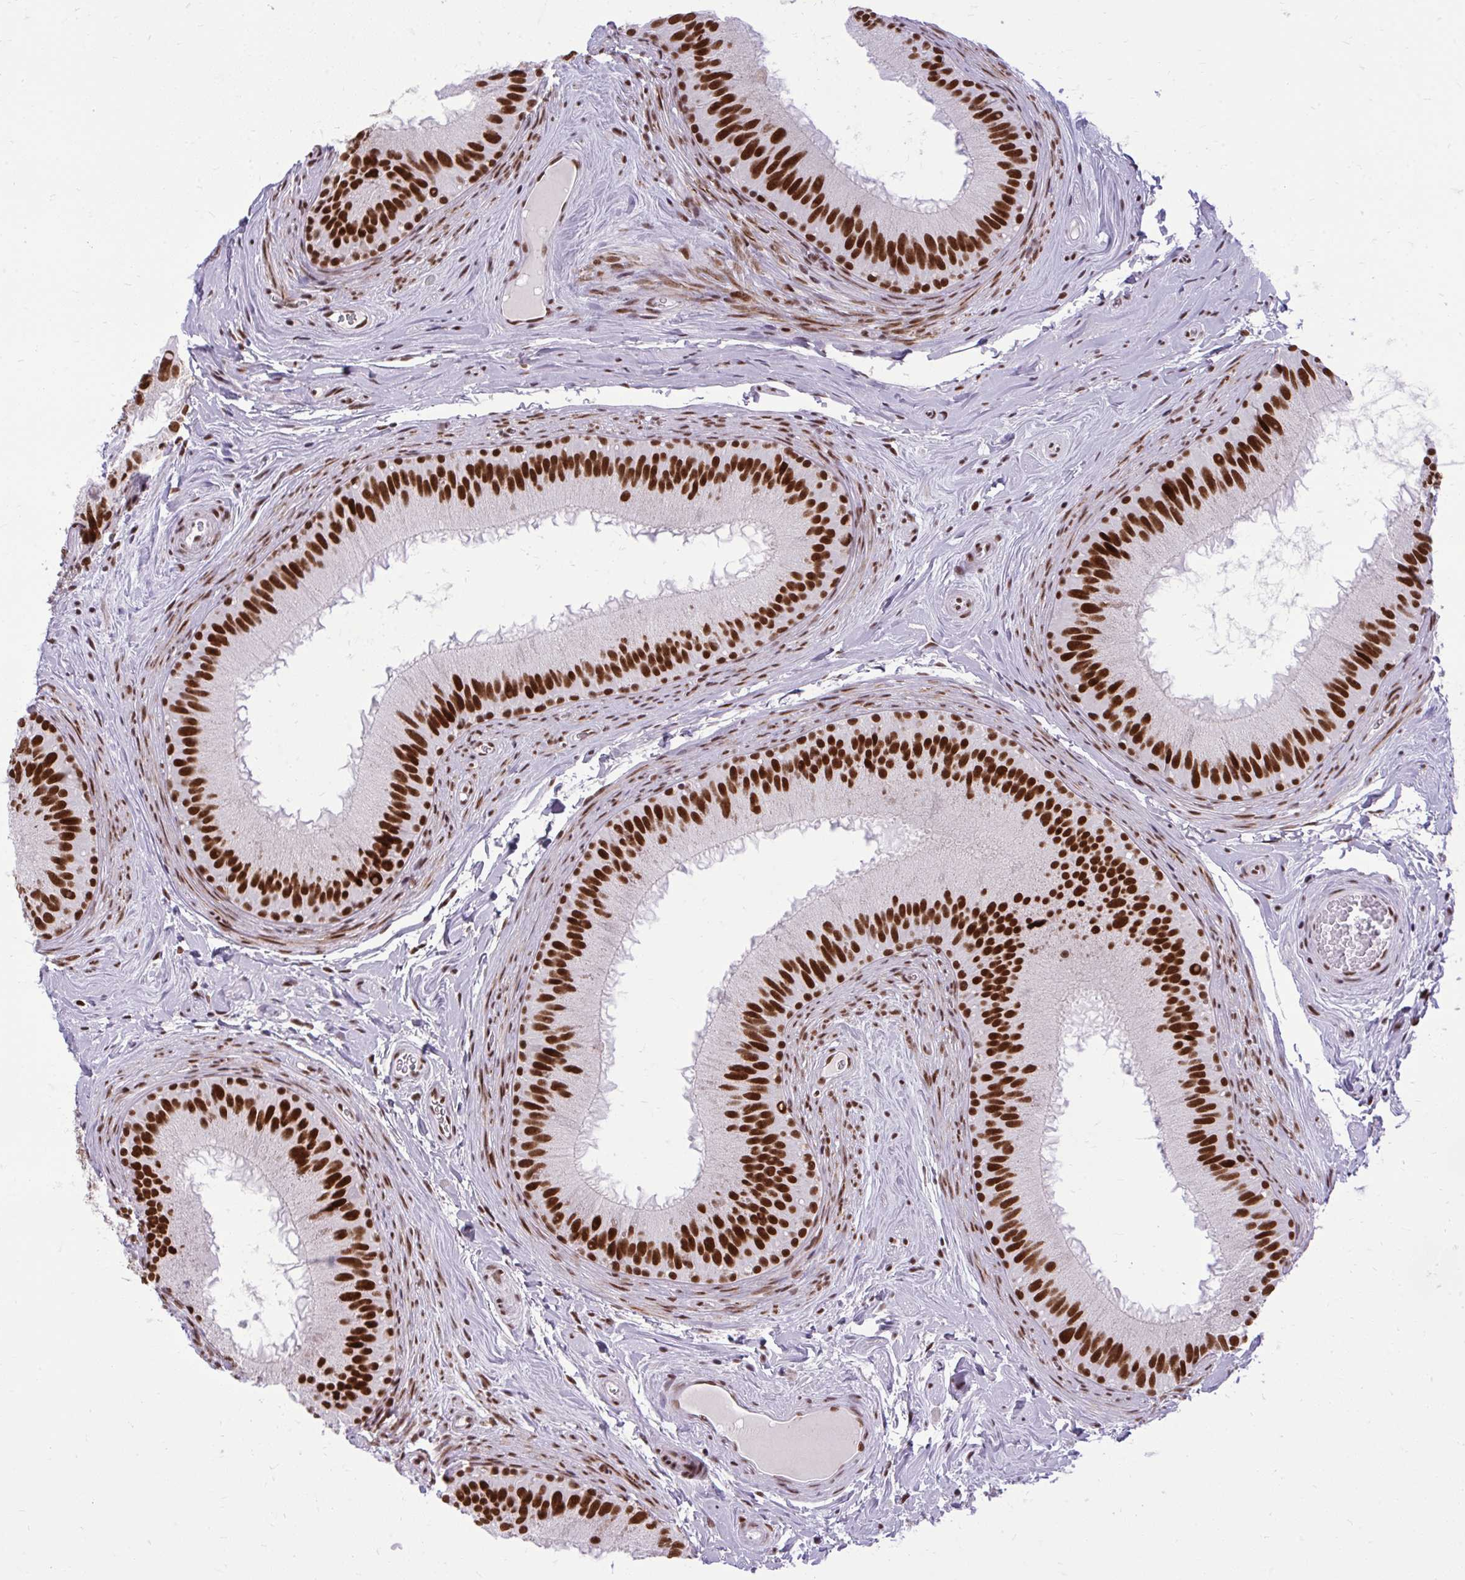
{"staining": {"intensity": "strong", "quantity": ">75%", "location": "nuclear"}, "tissue": "epididymis", "cell_type": "Glandular cells", "image_type": "normal", "snomed": [{"axis": "morphology", "description": "Normal tissue, NOS"}, {"axis": "topography", "description": "Epididymis"}], "caption": "About >75% of glandular cells in normal epididymis demonstrate strong nuclear protein positivity as visualized by brown immunohistochemical staining.", "gene": "CDYL", "patient": {"sex": "male", "age": 44}}